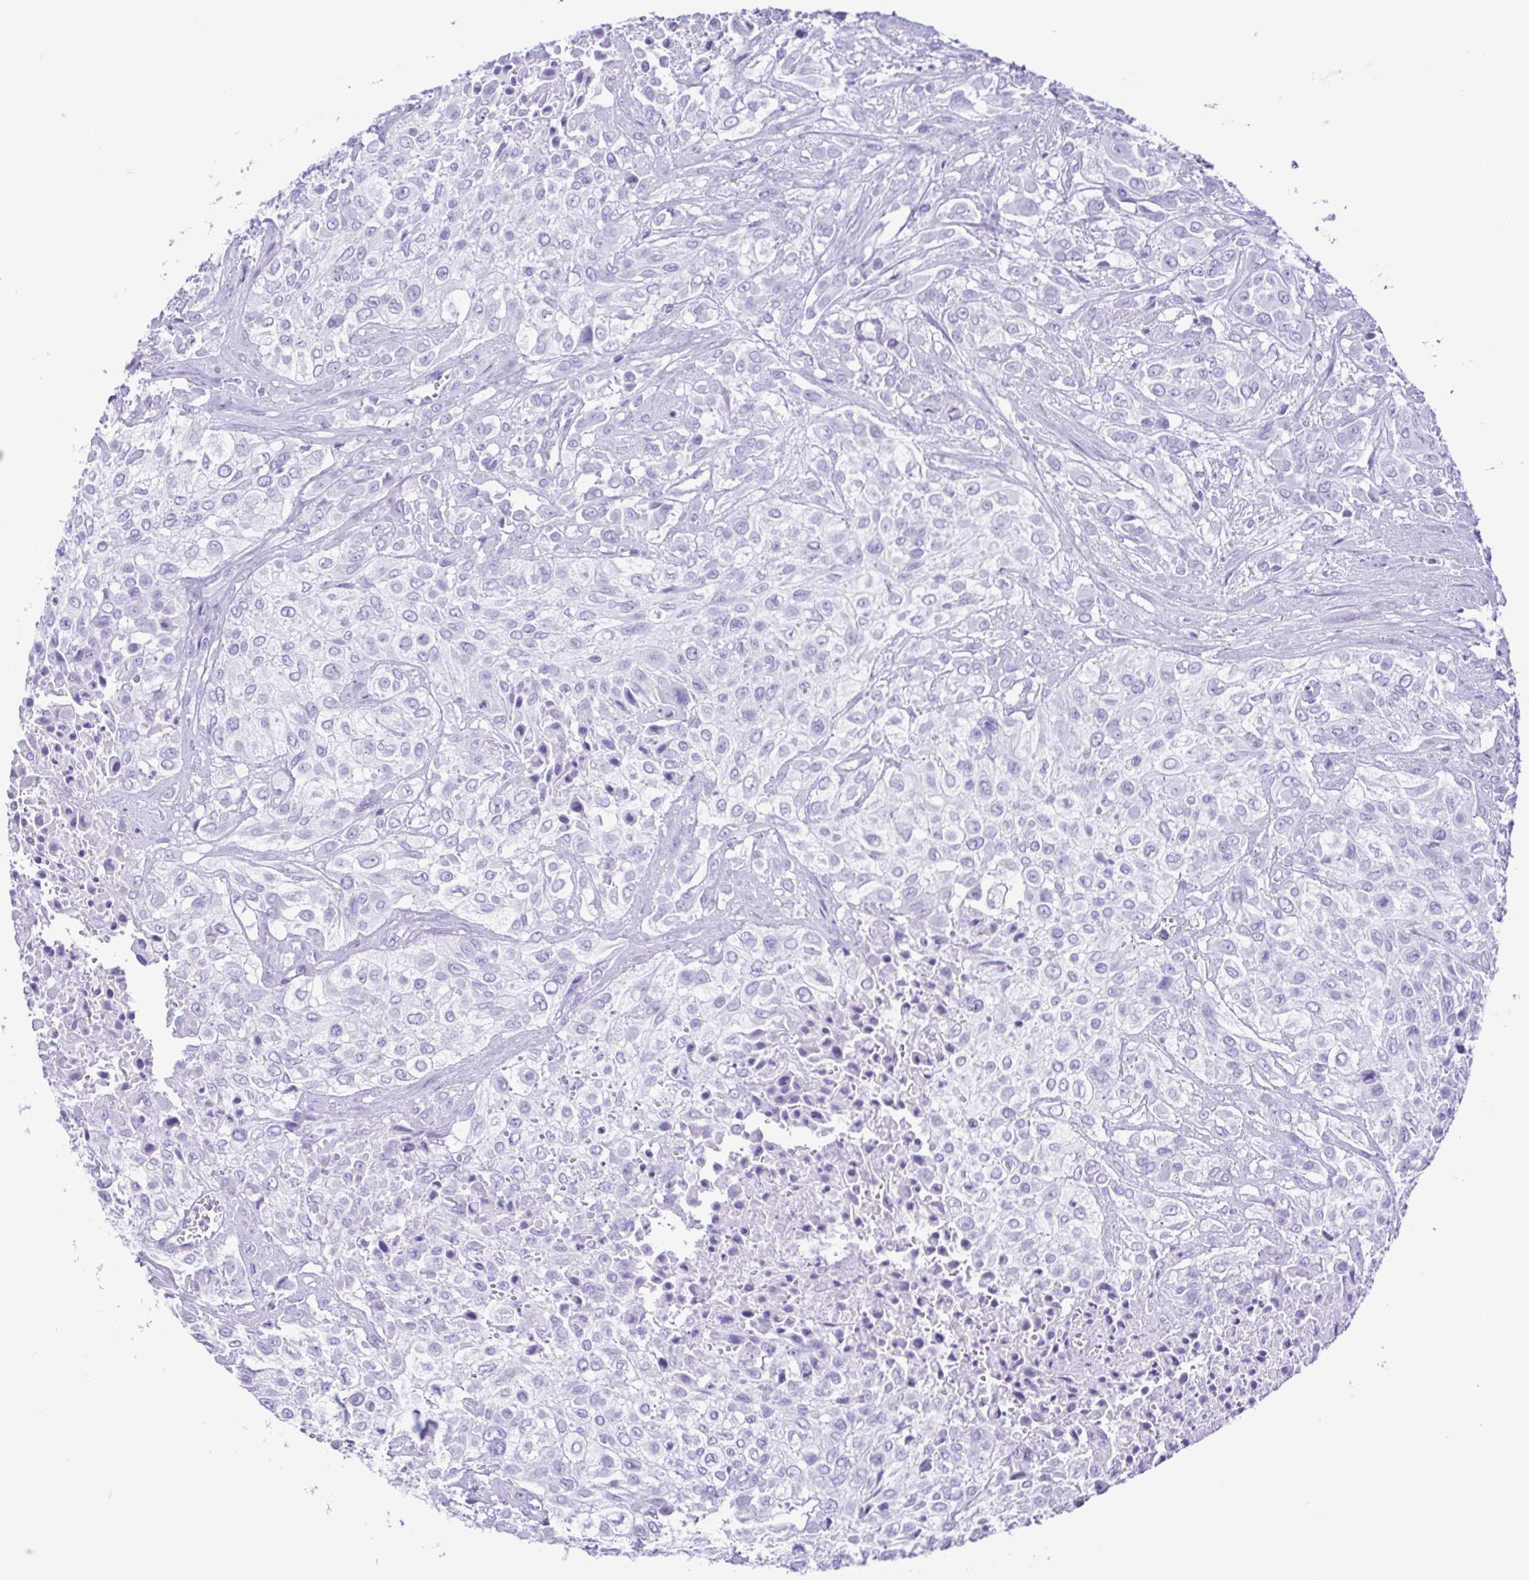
{"staining": {"intensity": "negative", "quantity": "none", "location": "none"}, "tissue": "urothelial cancer", "cell_type": "Tumor cells", "image_type": "cancer", "snomed": [{"axis": "morphology", "description": "Urothelial carcinoma, High grade"}, {"axis": "topography", "description": "Urinary bladder"}], "caption": "This is an immunohistochemistry micrograph of human high-grade urothelial carcinoma. There is no positivity in tumor cells.", "gene": "ERP27", "patient": {"sex": "male", "age": 57}}